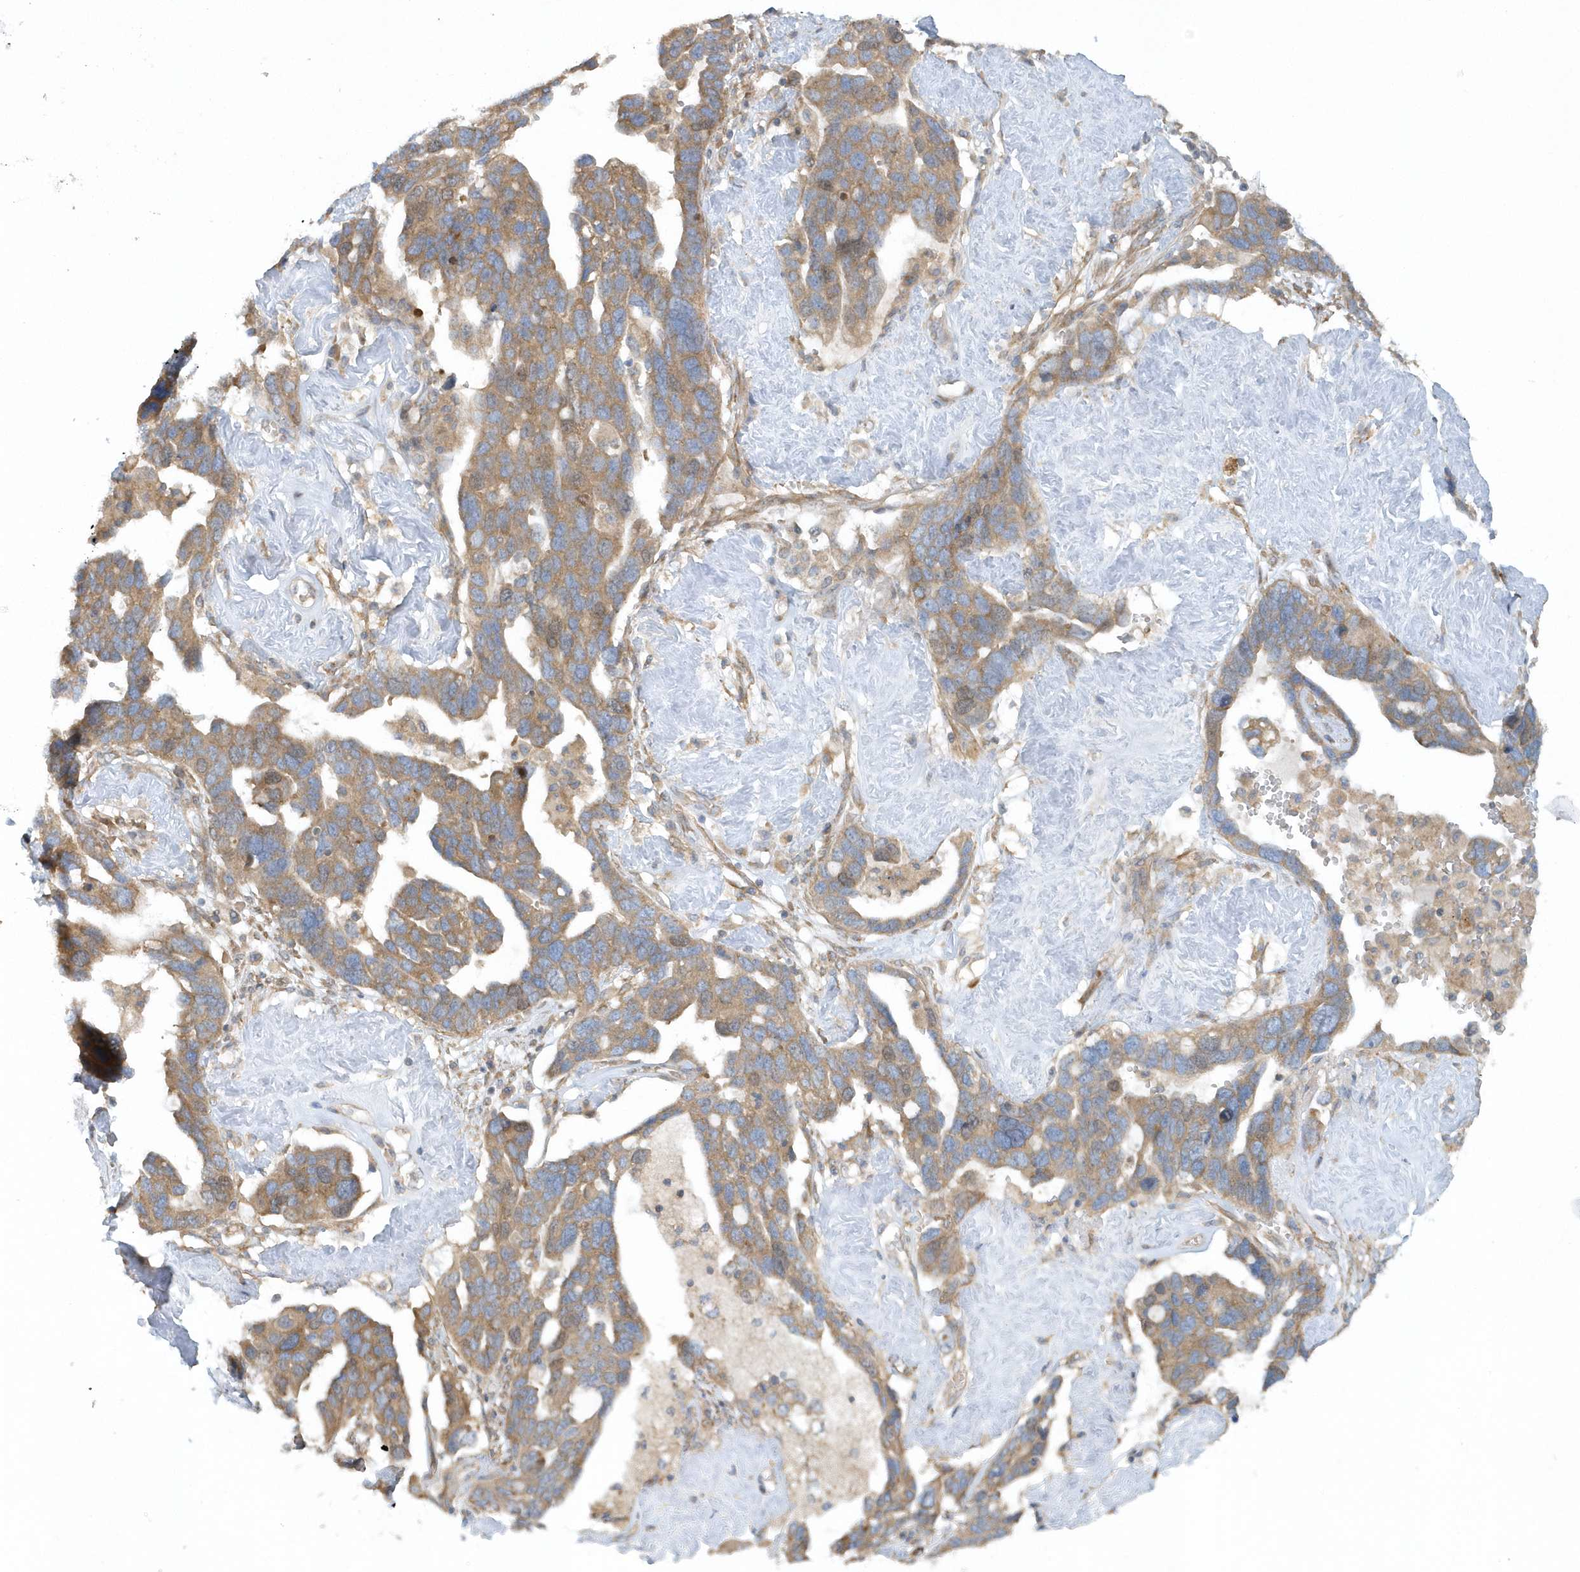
{"staining": {"intensity": "moderate", "quantity": ">75%", "location": "cytoplasmic/membranous"}, "tissue": "ovarian cancer", "cell_type": "Tumor cells", "image_type": "cancer", "snomed": [{"axis": "morphology", "description": "Cystadenocarcinoma, serous, NOS"}, {"axis": "topography", "description": "Ovary"}], "caption": "Tumor cells demonstrate moderate cytoplasmic/membranous expression in about >75% of cells in serous cystadenocarcinoma (ovarian). (IHC, brightfield microscopy, high magnification).", "gene": "CNOT10", "patient": {"sex": "female", "age": 54}}